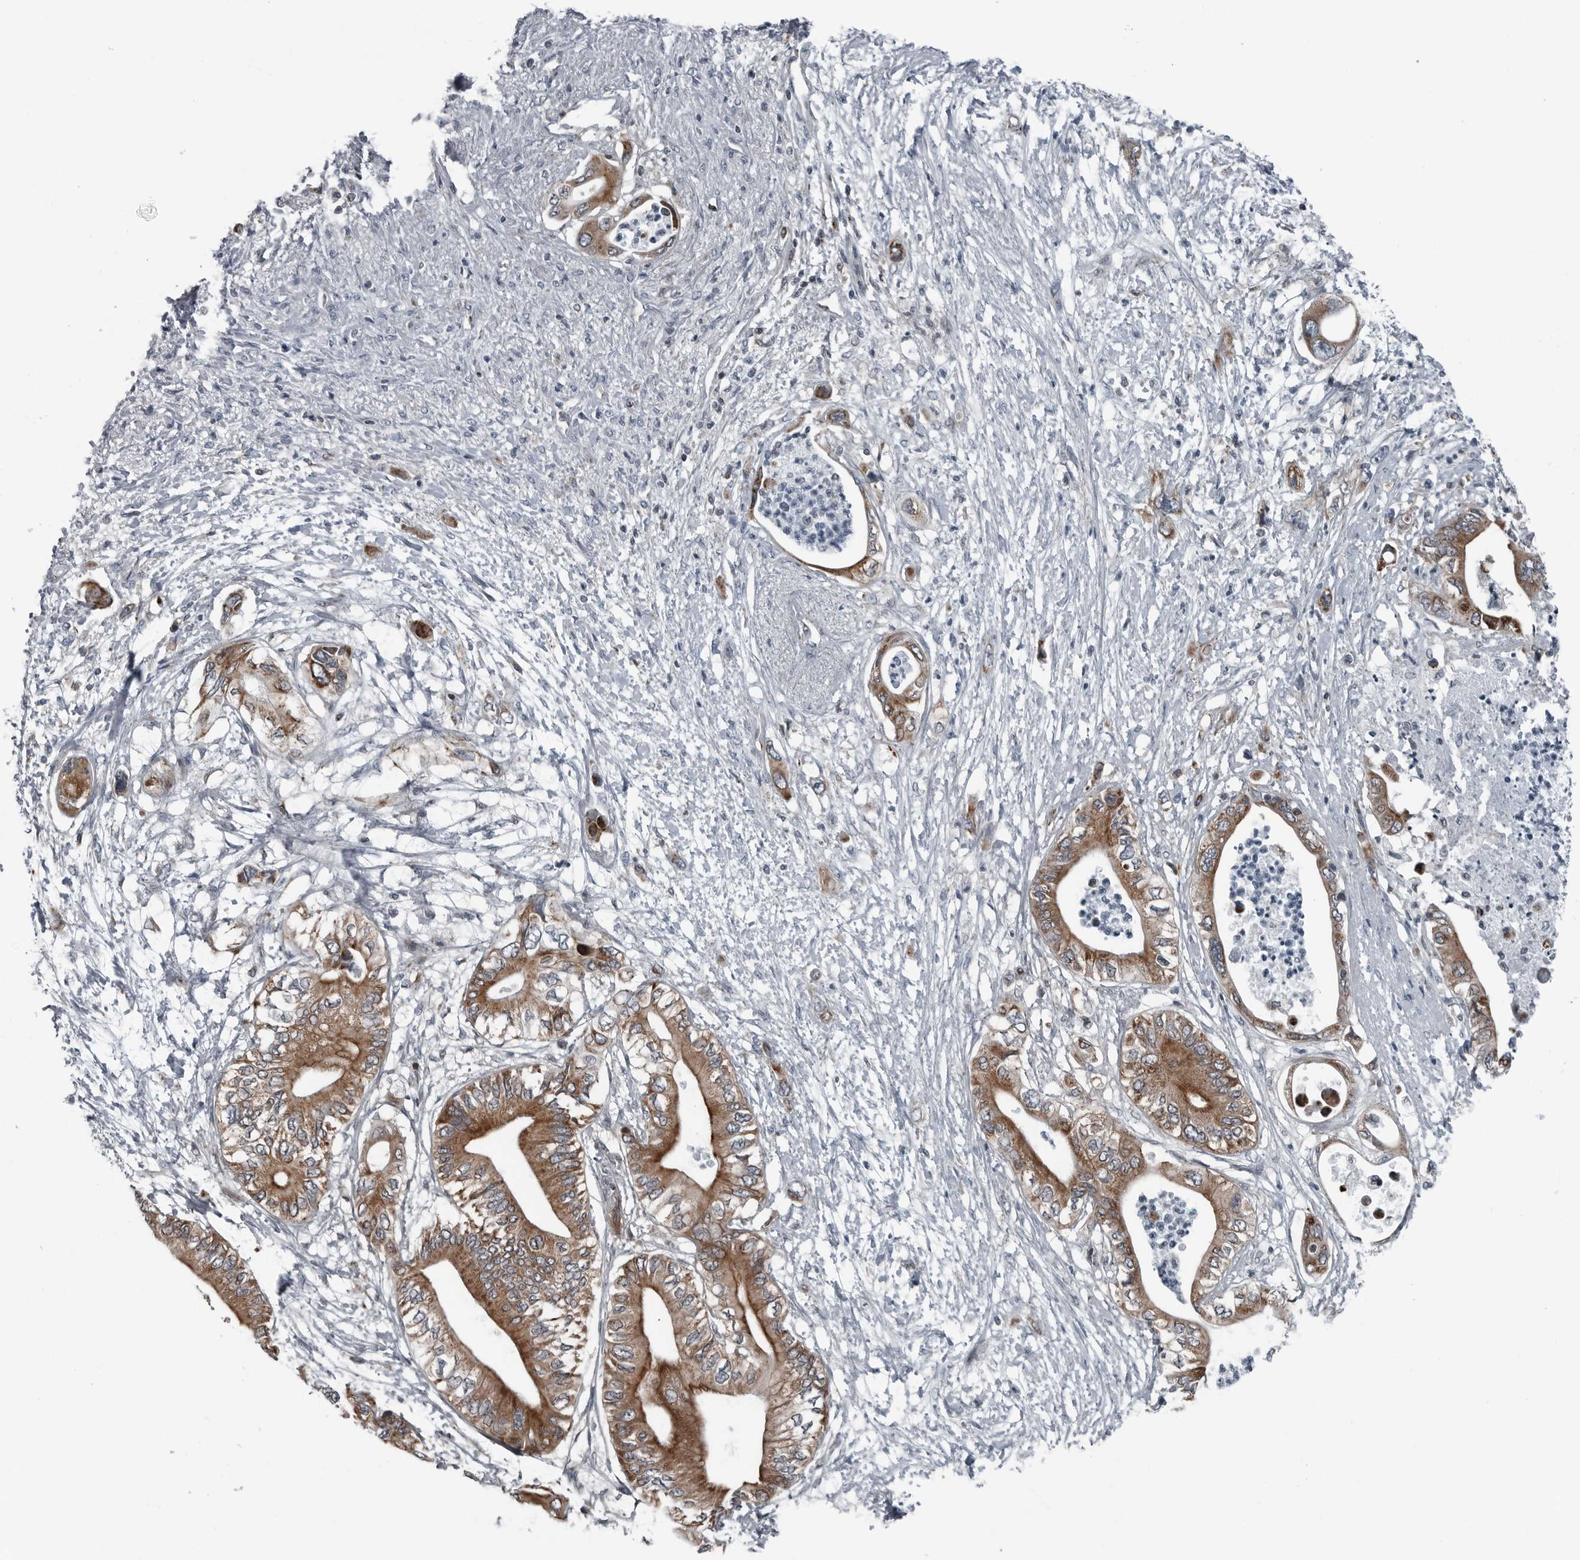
{"staining": {"intensity": "moderate", "quantity": ">75%", "location": "cytoplasmic/membranous"}, "tissue": "pancreatic cancer", "cell_type": "Tumor cells", "image_type": "cancer", "snomed": [{"axis": "morphology", "description": "Adenocarcinoma, NOS"}, {"axis": "topography", "description": "Pancreas"}], "caption": "This image exhibits adenocarcinoma (pancreatic) stained with IHC to label a protein in brown. The cytoplasmic/membranous of tumor cells show moderate positivity for the protein. Nuclei are counter-stained blue.", "gene": "GAK", "patient": {"sex": "male", "age": 66}}